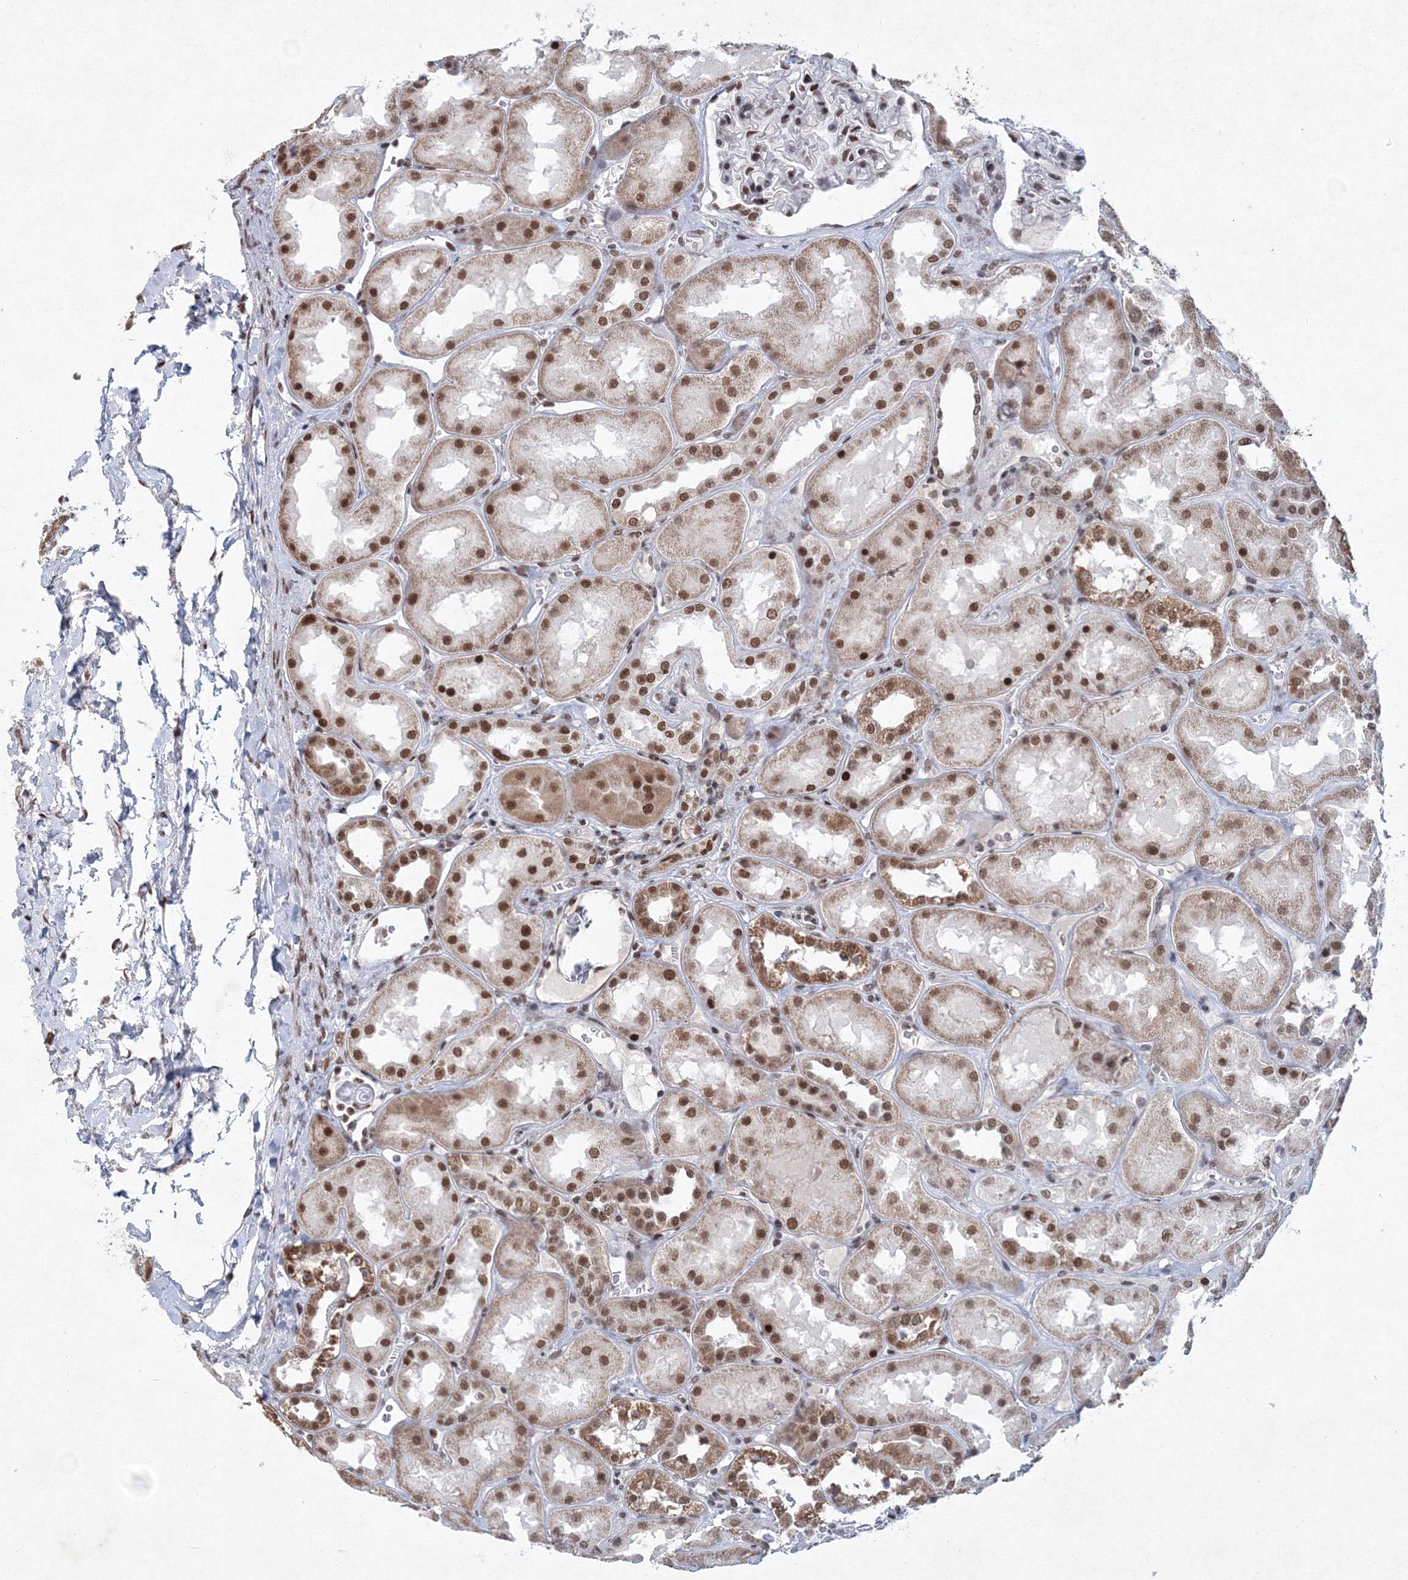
{"staining": {"intensity": "moderate", "quantity": "25%-75%", "location": "nuclear"}, "tissue": "kidney", "cell_type": "Cells in glomeruli", "image_type": "normal", "snomed": [{"axis": "morphology", "description": "Normal tissue, NOS"}, {"axis": "topography", "description": "Kidney"}], "caption": "Moderate nuclear protein staining is seen in approximately 25%-75% of cells in glomeruli in kidney.", "gene": "SF3B6", "patient": {"sex": "male", "age": 70}}